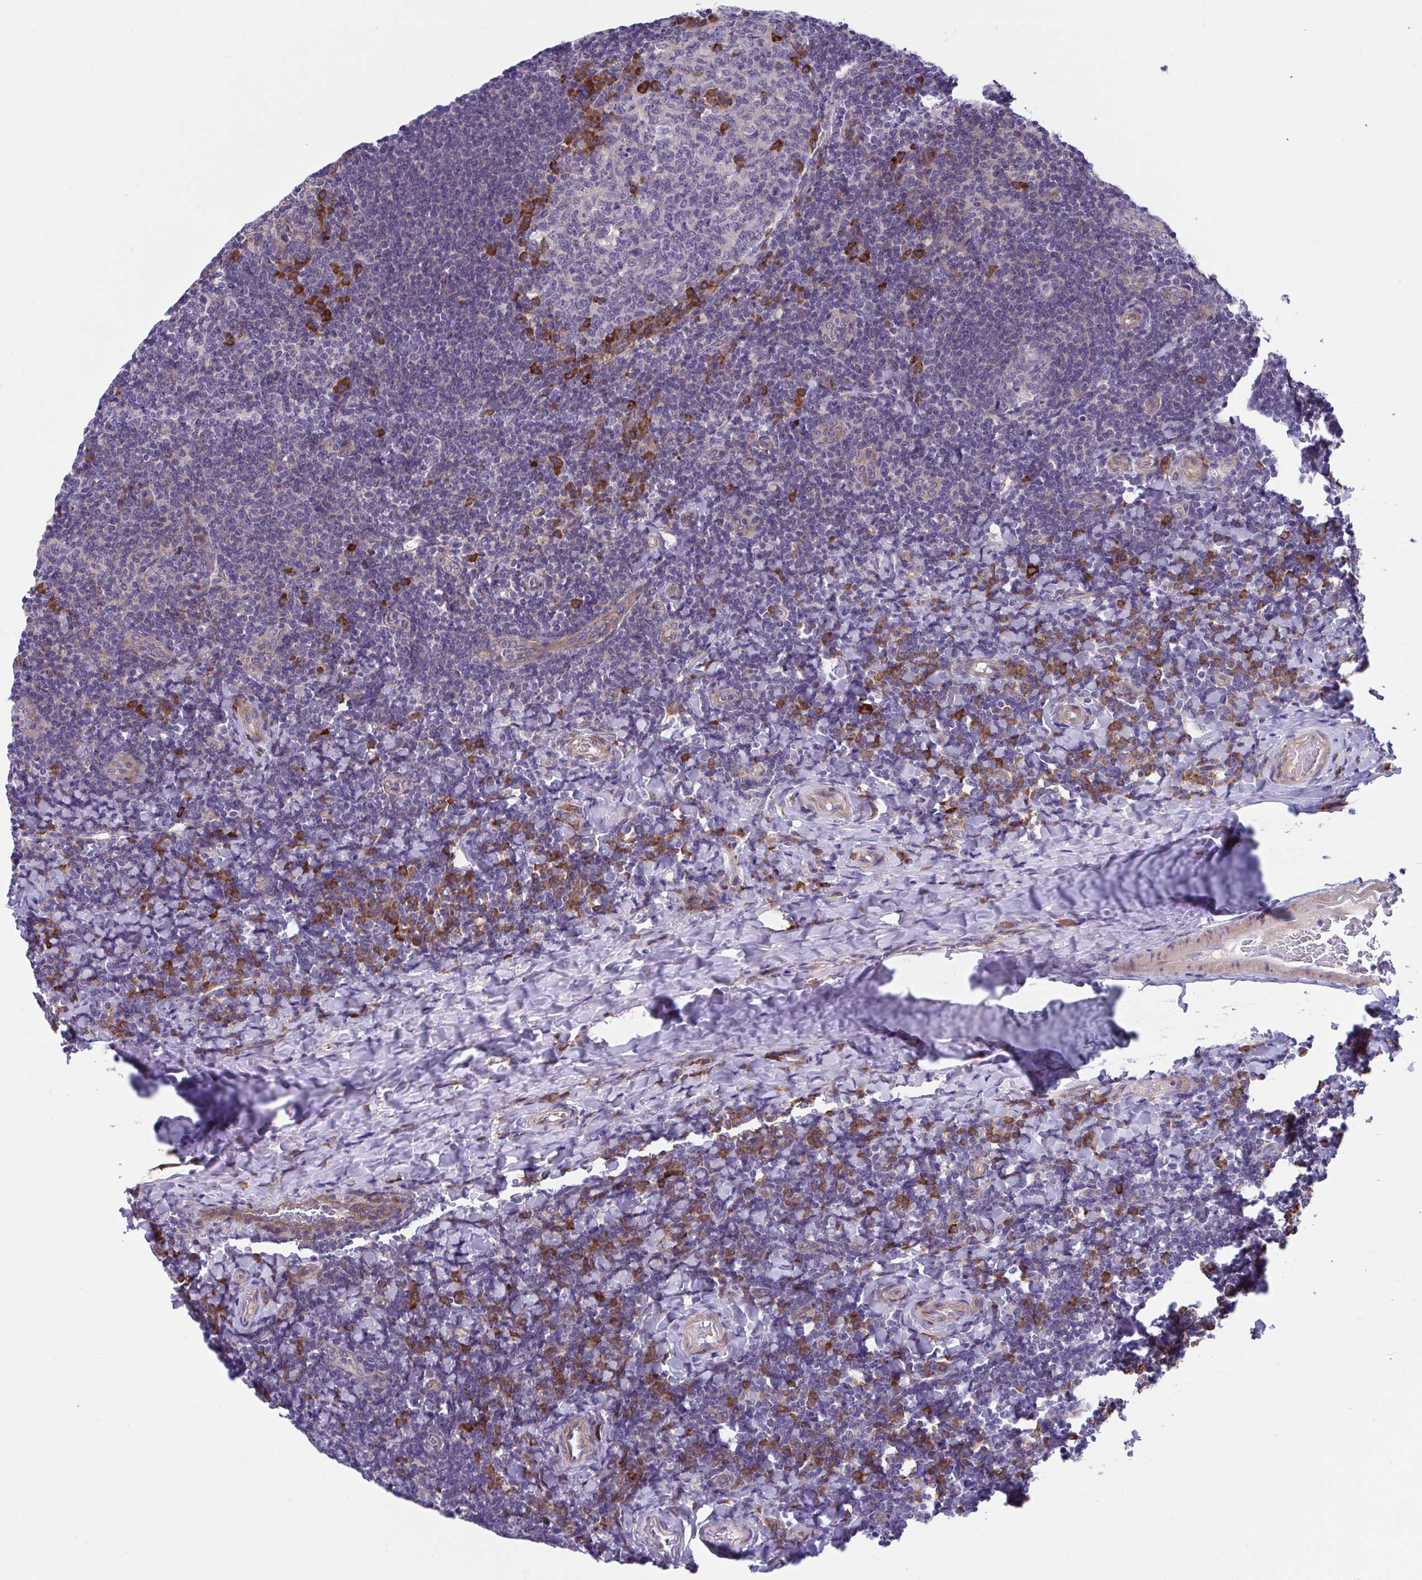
{"staining": {"intensity": "strong", "quantity": "<25%", "location": "cytoplasmic/membranous"}, "tissue": "tonsil", "cell_type": "Germinal center cells", "image_type": "normal", "snomed": [{"axis": "morphology", "description": "Normal tissue, NOS"}, {"axis": "topography", "description": "Tonsil"}], "caption": "A photomicrograph of tonsil stained for a protein reveals strong cytoplasmic/membranous brown staining in germinal center cells.", "gene": "WBP1", "patient": {"sex": "male", "age": 17}}